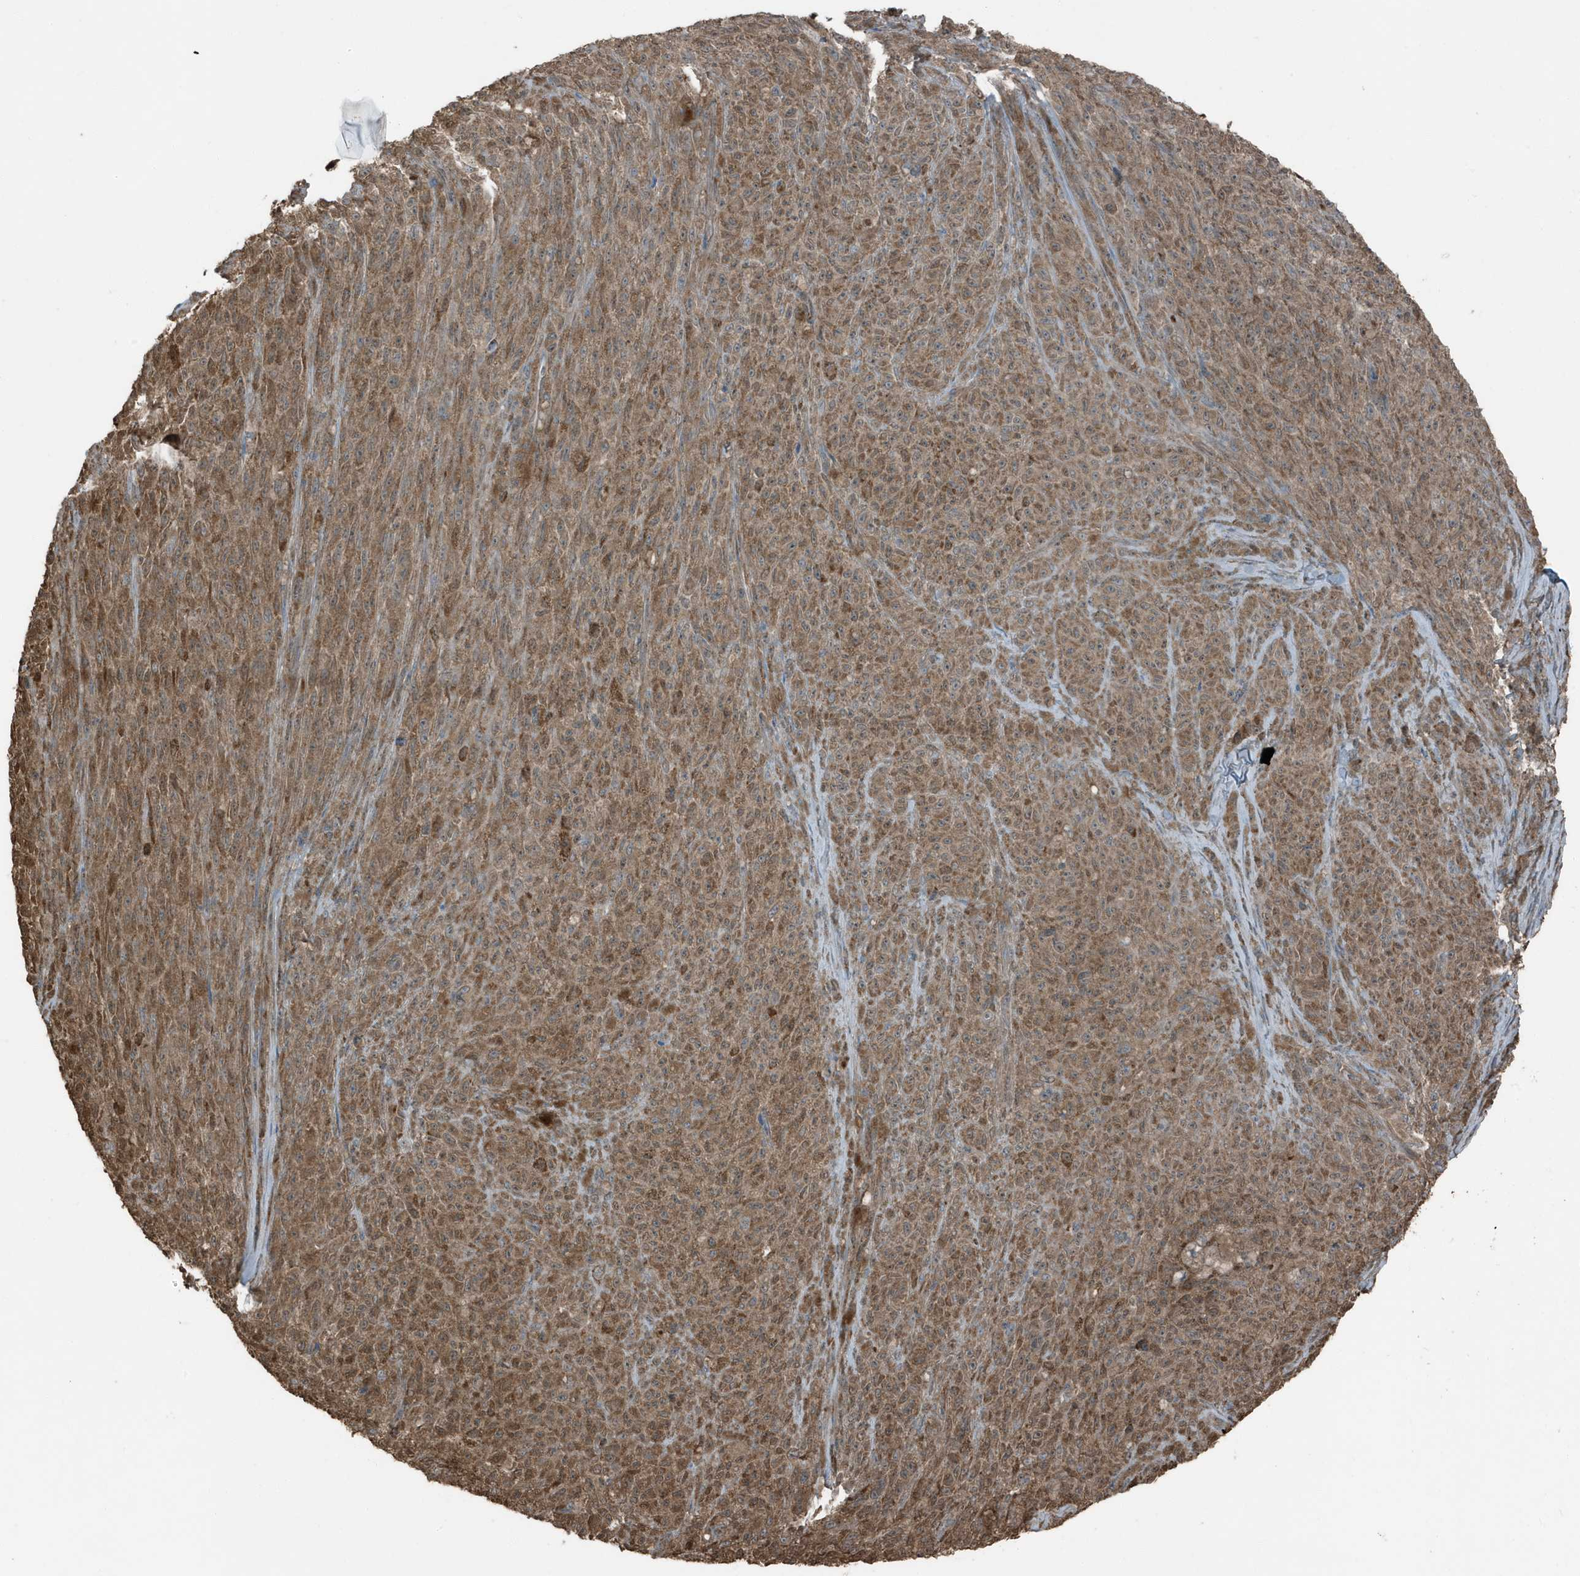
{"staining": {"intensity": "moderate", "quantity": ">75%", "location": "cytoplasmic/membranous"}, "tissue": "melanoma", "cell_type": "Tumor cells", "image_type": "cancer", "snomed": [{"axis": "morphology", "description": "Malignant melanoma, NOS"}, {"axis": "topography", "description": "Skin"}], "caption": "Melanoma was stained to show a protein in brown. There is medium levels of moderate cytoplasmic/membranous staining in about >75% of tumor cells.", "gene": "AZI2", "patient": {"sex": "female", "age": 82}}